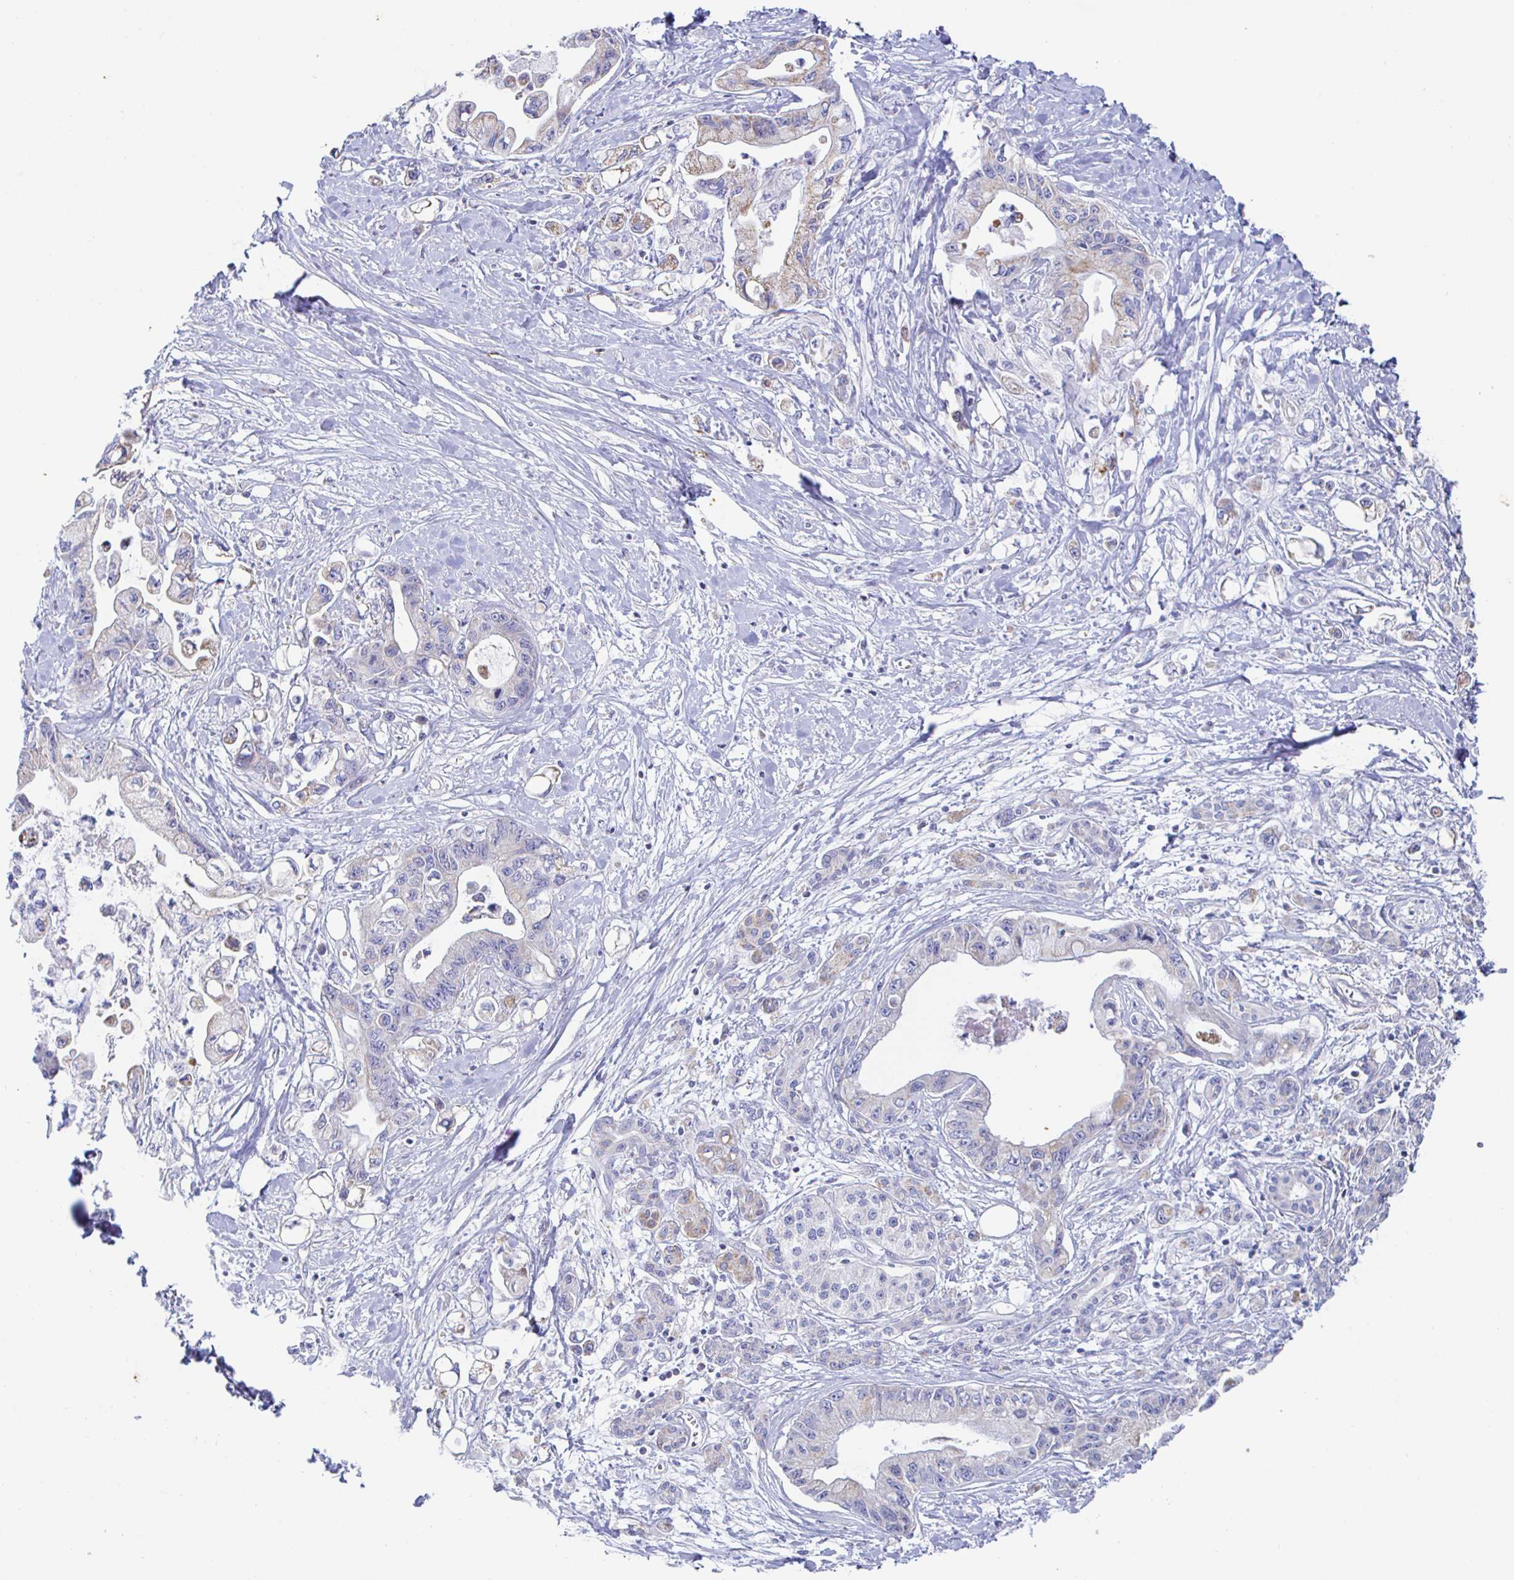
{"staining": {"intensity": "weak", "quantity": "<25%", "location": "cytoplasmic/membranous"}, "tissue": "pancreatic cancer", "cell_type": "Tumor cells", "image_type": "cancer", "snomed": [{"axis": "morphology", "description": "Adenocarcinoma, NOS"}, {"axis": "topography", "description": "Pancreas"}], "caption": "The immunohistochemistry image has no significant positivity in tumor cells of pancreatic cancer (adenocarcinoma) tissue.", "gene": "SYNGR4", "patient": {"sex": "male", "age": 61}}